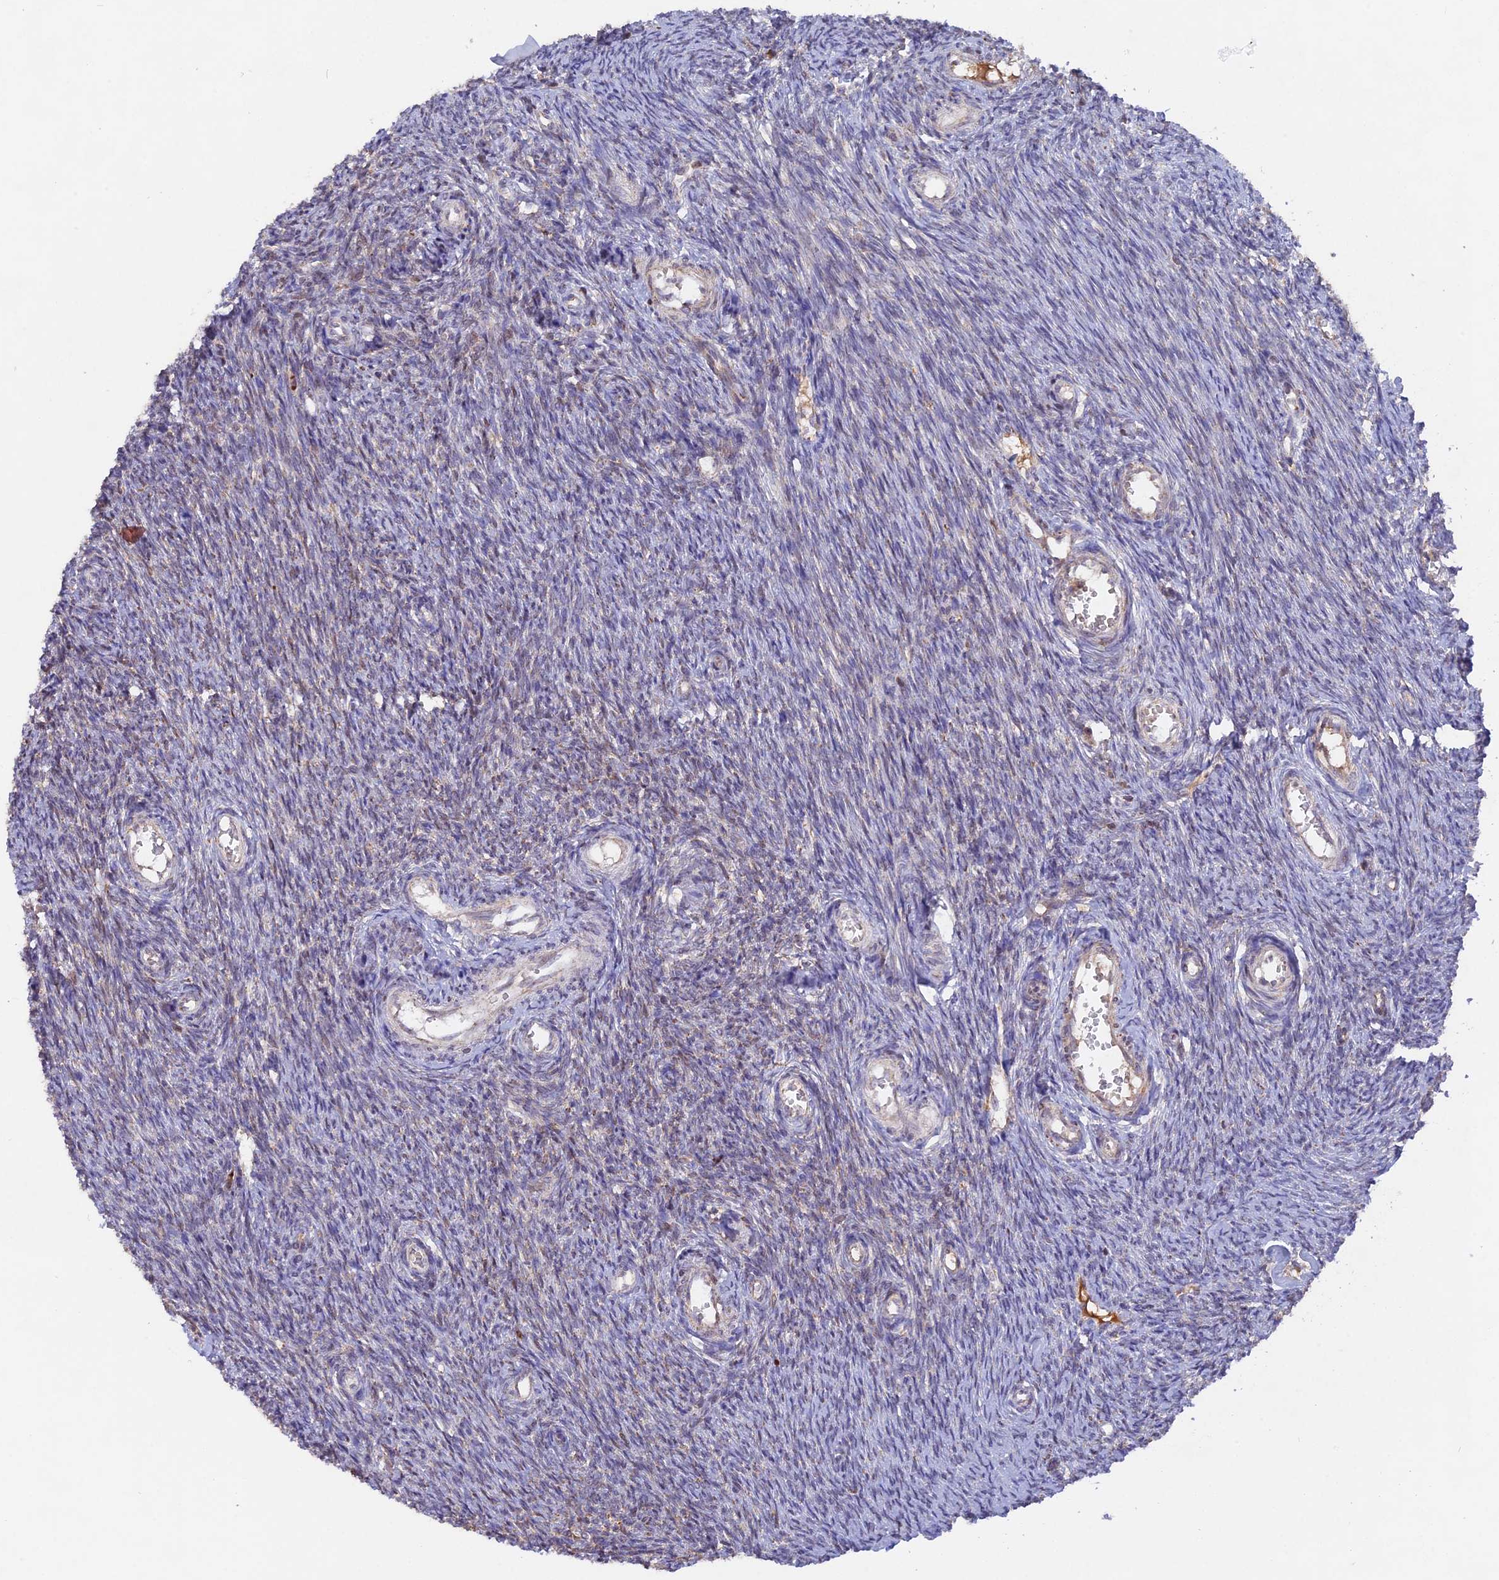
{"staining": {"intensity": "weak", "quantity": ">75%", "location": "cytoplasmic/membranous"}, "tissue": "ovary", "cell_type": "Follicle cells", "image_type": "normal", "snomed": [{"axis": "morphology", "description": "Normal tissue, NOS"}, {"axis": "topography", "description": "Ovary"}], "caption": "Protein staining exhibits weak cytoplasmic/membranous positivity in about >75% of follicle cells in normal ovary. The protein is stained brown, and the nuclei are stained in blue (DAB IHC with brightfield microscopy, high magnification).", "gene": "MPV17L", "patient": {"sex": "female", "age": 44}}